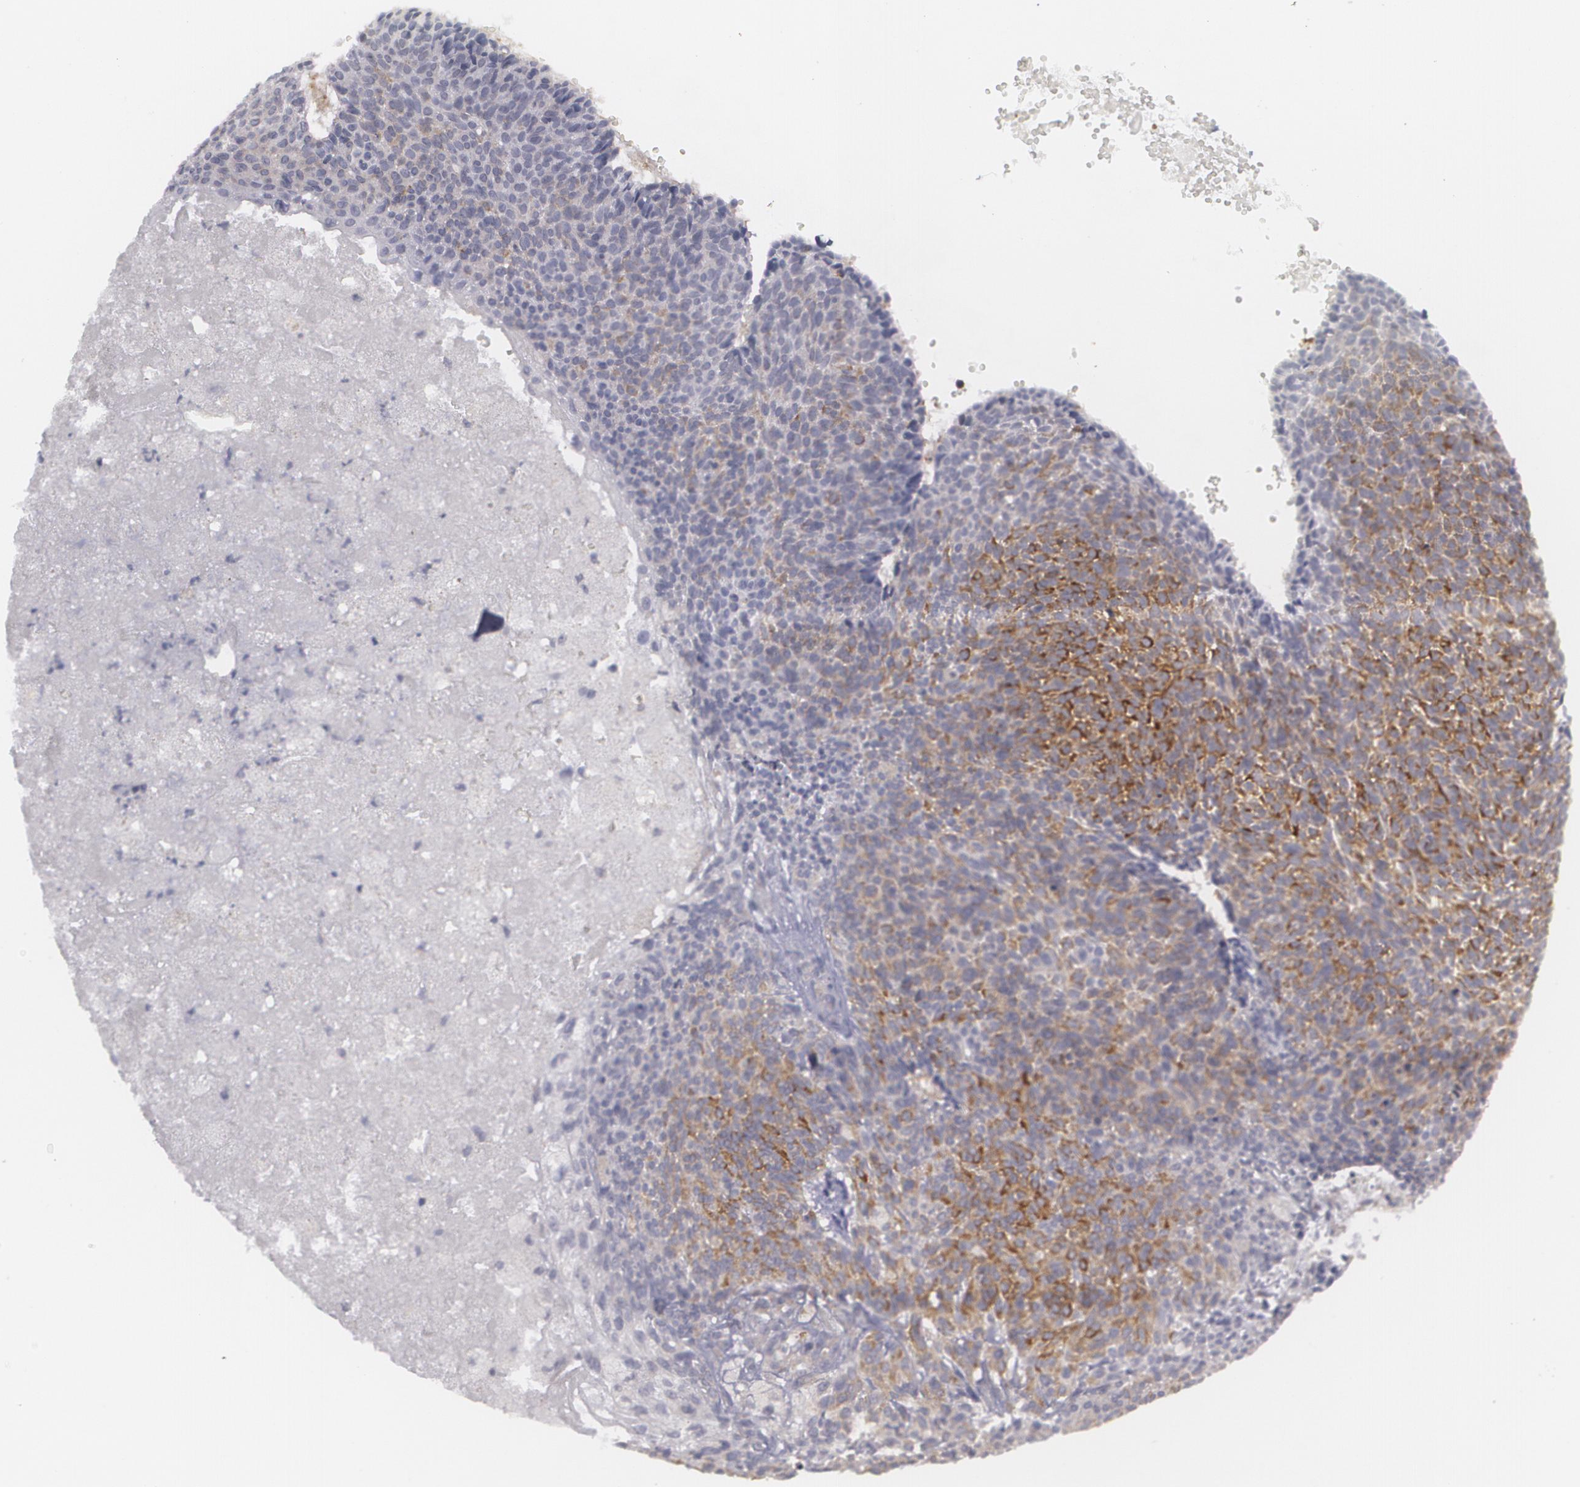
{"staining": {"intensity": "moderate", "quantity": "25%-75%", "location": "cytoplasmic/membranous"}, "tissue": "skin cancer", "cell_type": "Tumor cells", "image_type": "cancer", "snomed": [{"axis": "morphology", "description": "Basal cell carcinoma"}, {"axis": "topography", "description": "Skin"}], "caption": "Immunohistochemistry (IHC) photomicrograph of human skin cancer stained for a protein (brown), which exhibits medium levels of moderate cytoplasmic/membranous staining in about 25%-75% of tumor cells.", "gene": "BIN1", "patient": {"sex": "male", "age": 84}}